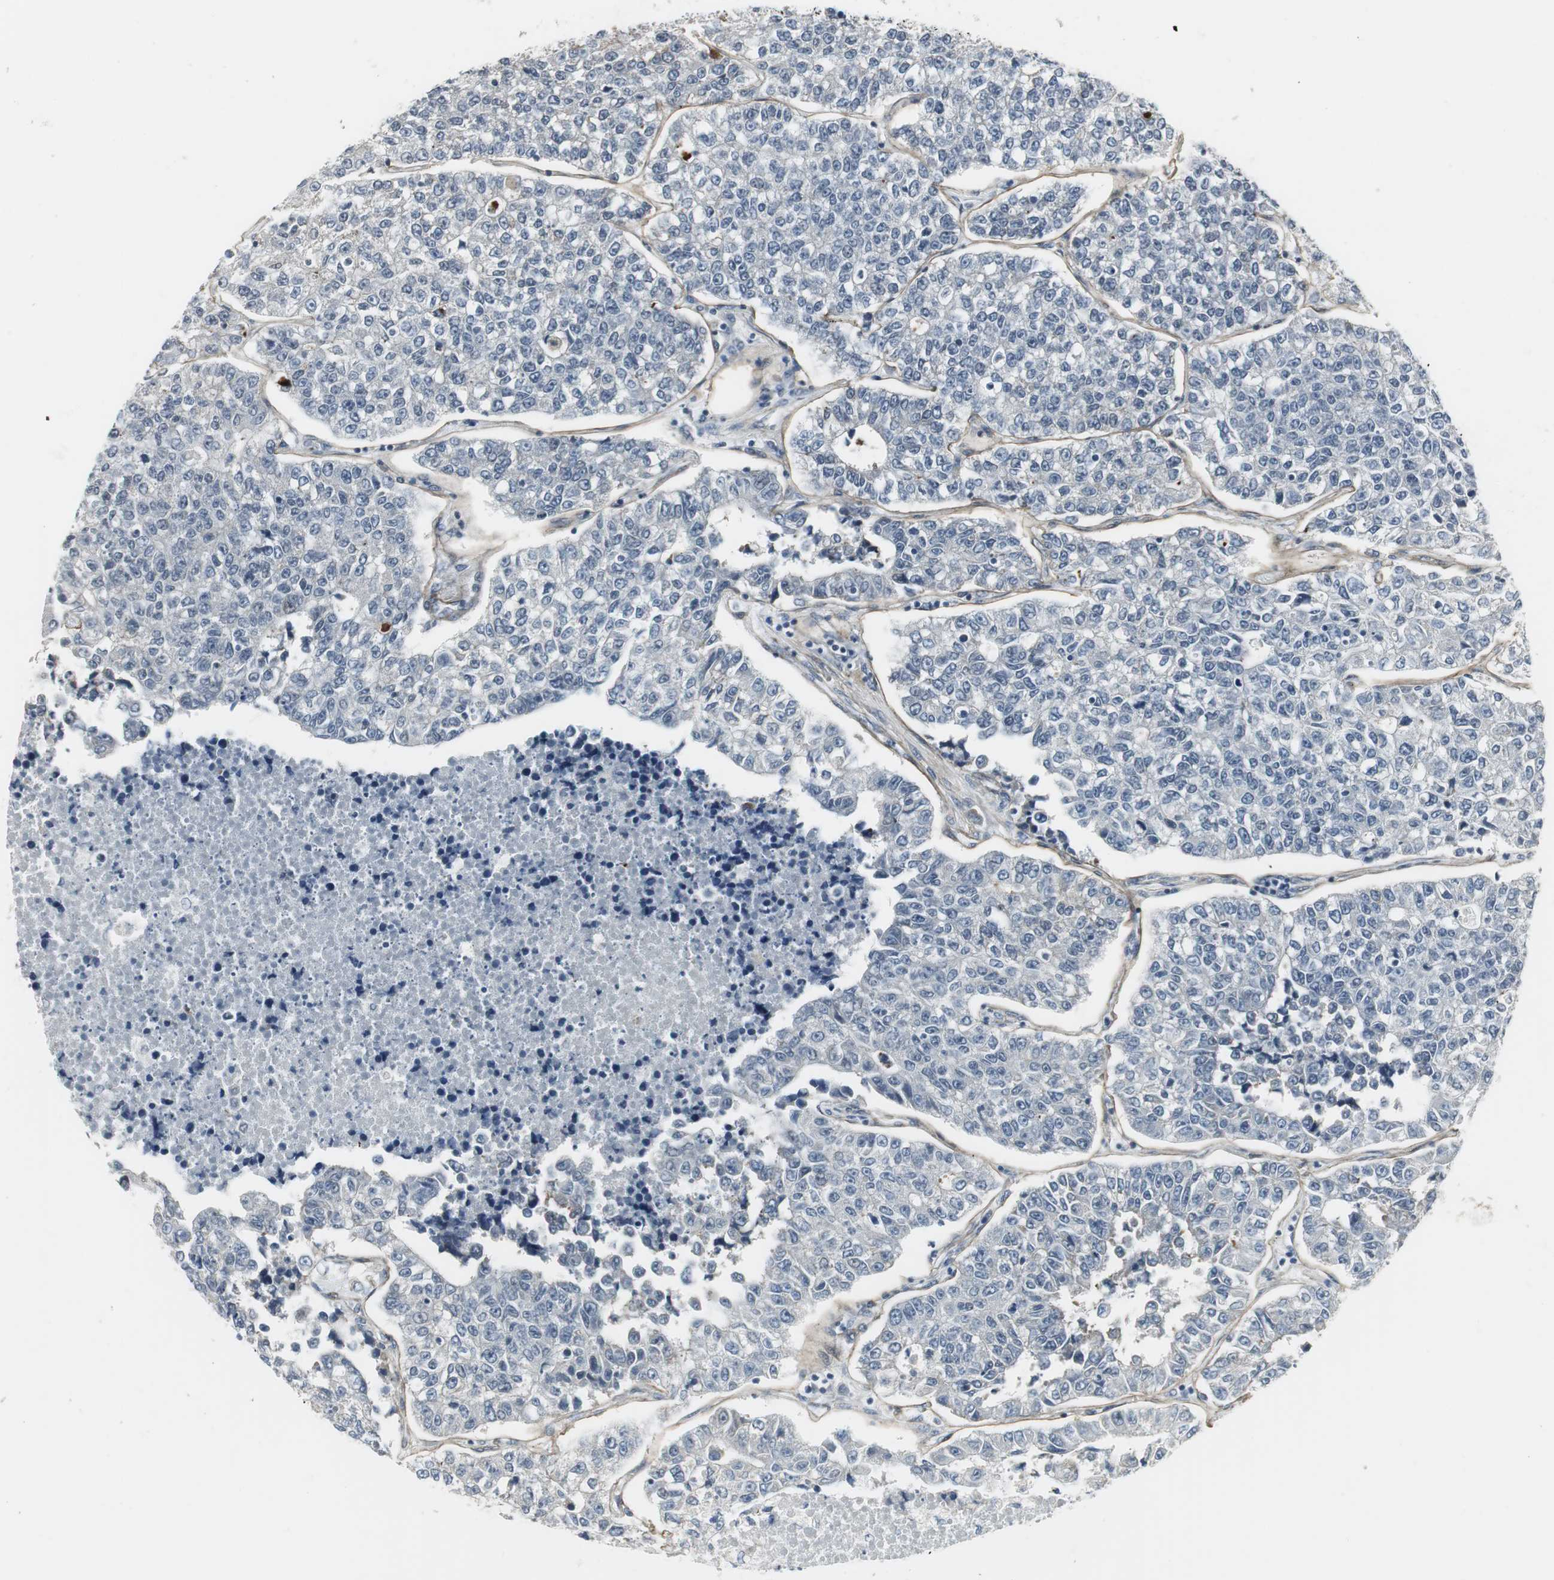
{"staining": {"intensity": "negative", "quantity": "none", "location": "none"}, "tissue": "lung cancer", "cell_type": "Tumor cells", "image_type": "cancer", "snomed": [{"axis": "morphology", "description": "Adenocarcinoma, NOS"}, {"axis": "topography", "description": "Lung"}], "caption": "Immunohistochemical staining of adenocarcinoma (lung) reveals no significant positivity in tumor cells.", "gene": "SCYL3", "patient": {"sex": "male", "age": 49}}